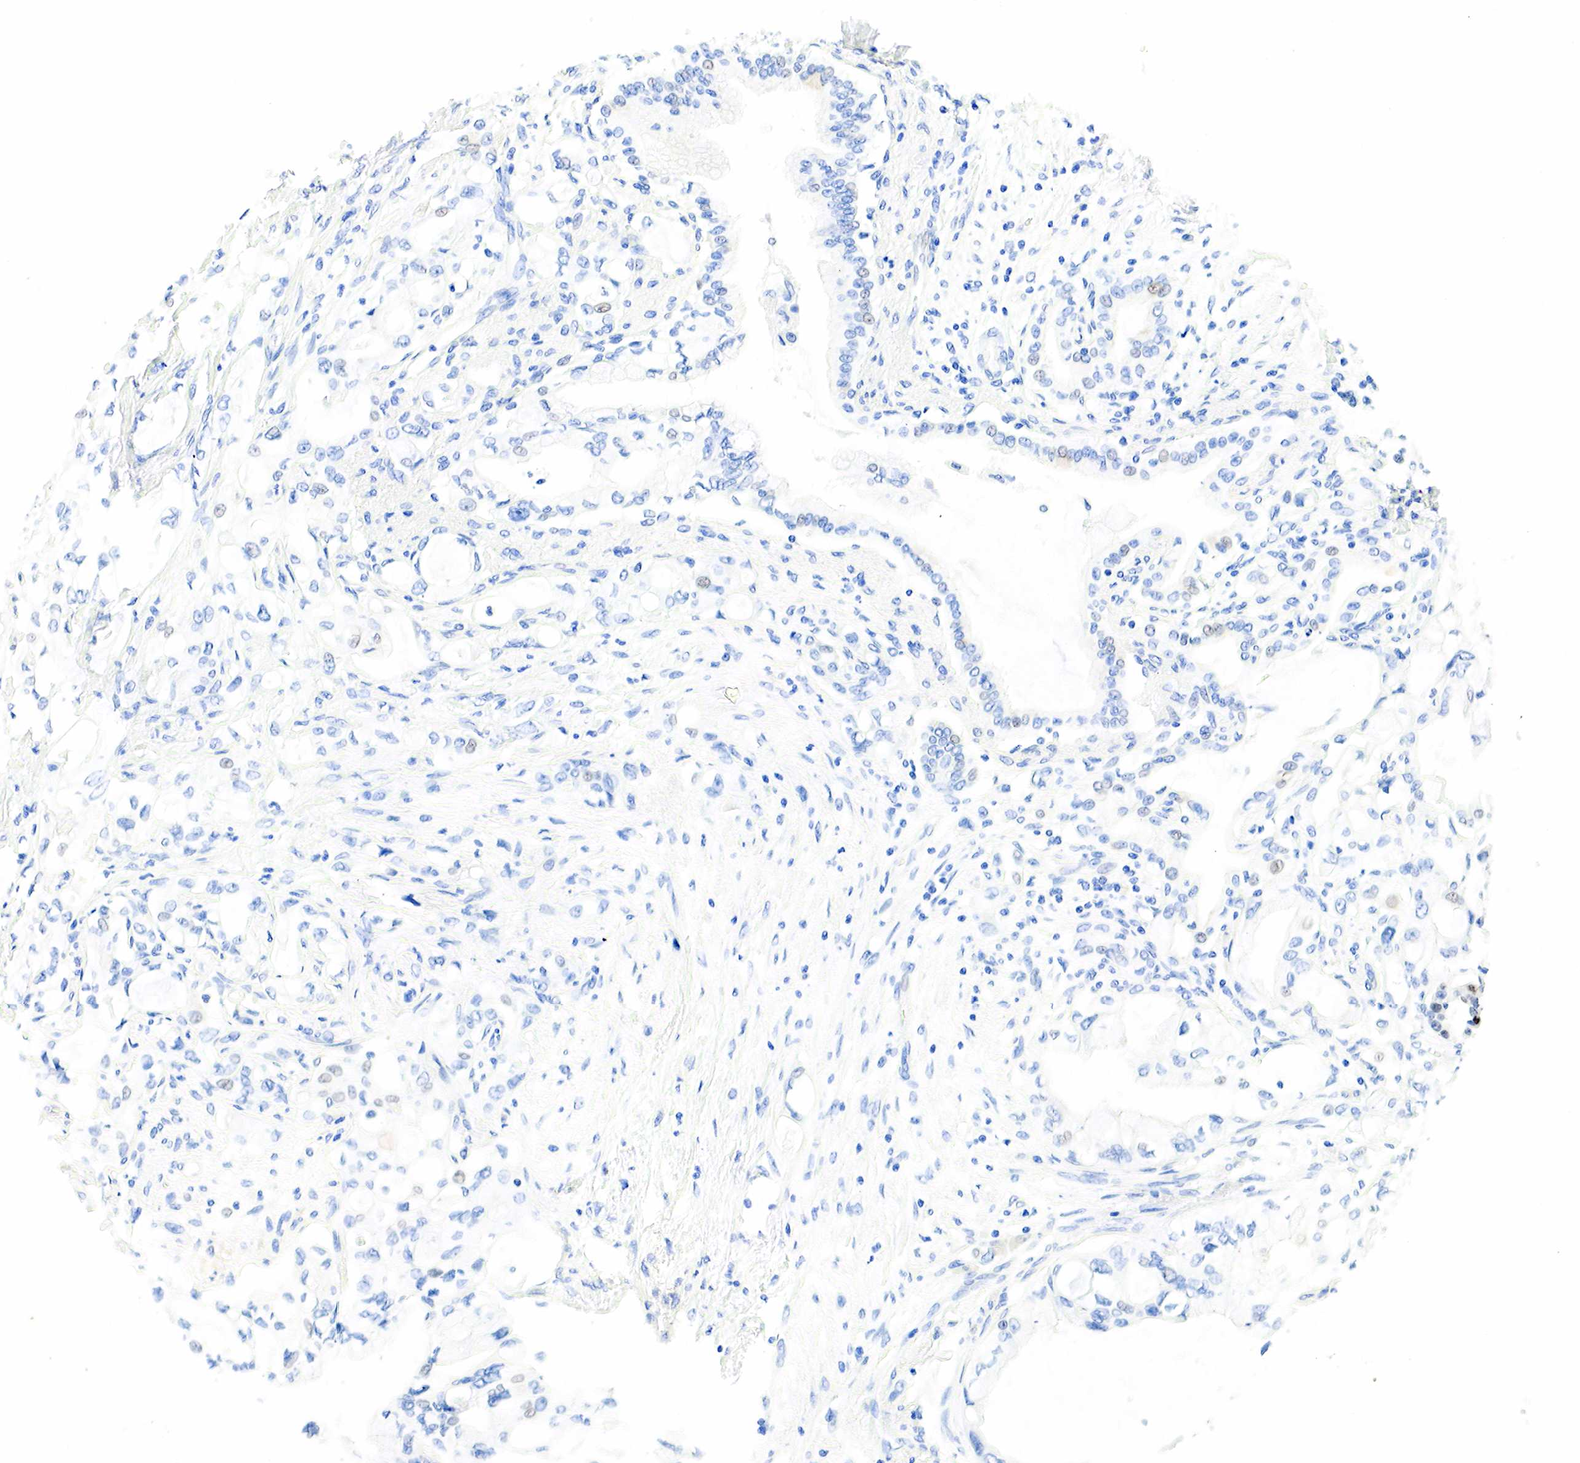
{"staining": {"intensity": "negative", "quantity": "none", "location": "none"}, "tissue": "pancreatic cancer", "cell_type": "Tumor cells", "image_type": "cancer", "snomed": [{"axis": "morphology", "description": "Adenocarcinoma, NOS"}, {"axis": "topography", "description": "Pancreas"}], "caption": "A high-resolution image shows immunohistochemistry (IHC) staining of pancreatic cancer, which shows no significant expression in tumor cells.", "gene": "PGR", "patient": {"sex": "female", "age": 70}}